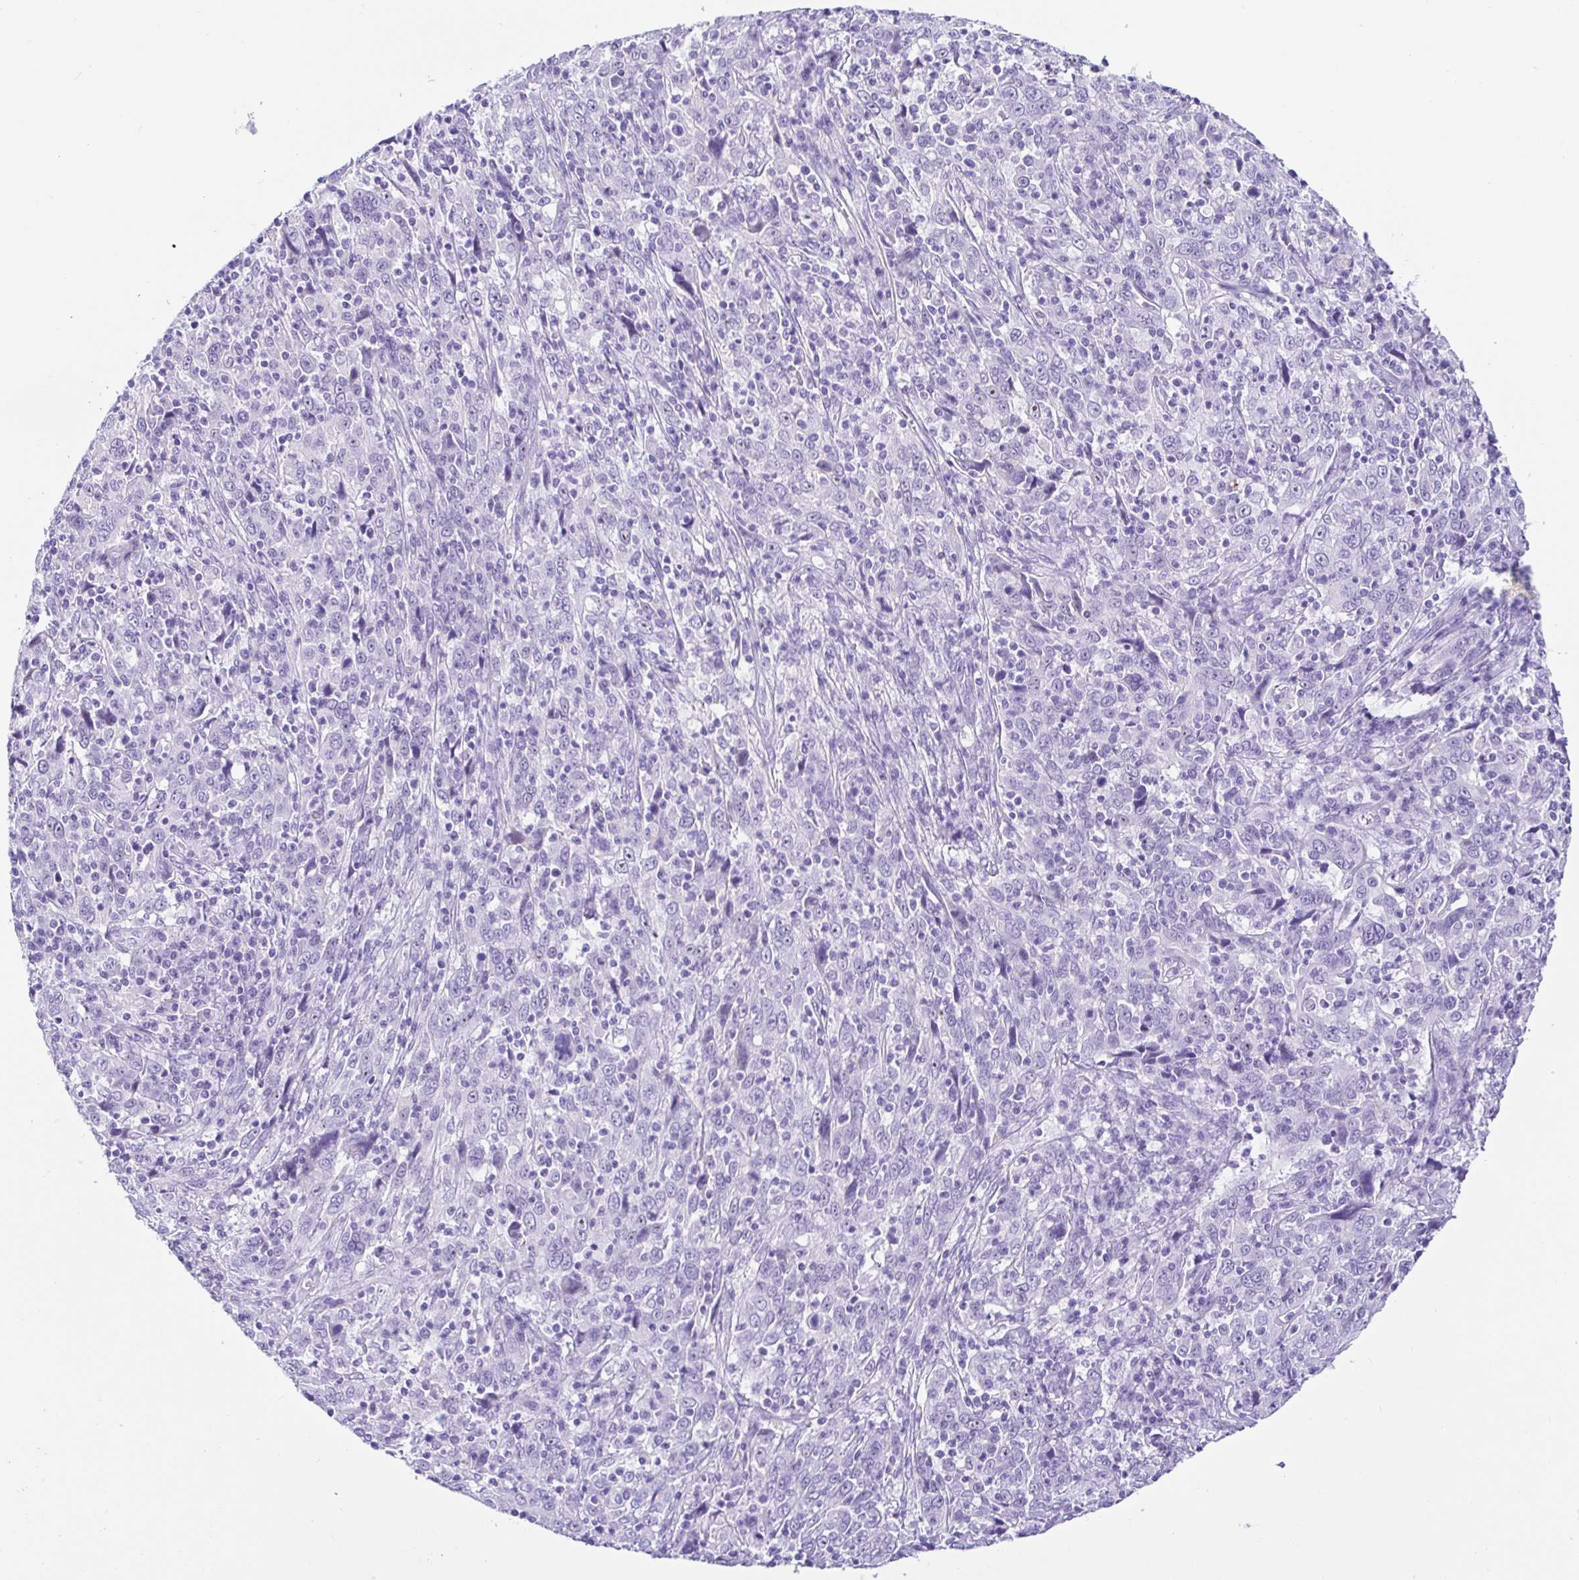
{"staining": {"intensity": "negative", "quantity": "none", "location": "none"}, "tissue": "cervical cancer", "cell_type": "Tumor cells", "image_type": "cancer", "snomed": [{"axis": "morphology", "description": "Squamous cell carcinoma, NOS"}, {"axis": "topography", "description": "Cervix"}], "caption": "Micrograph shows no protein staining in tumor cells of cervical squamous cell carcinoma tissue.", "gene": "PRAMEF19", "patient": {"sex": "female", "age": 46}}